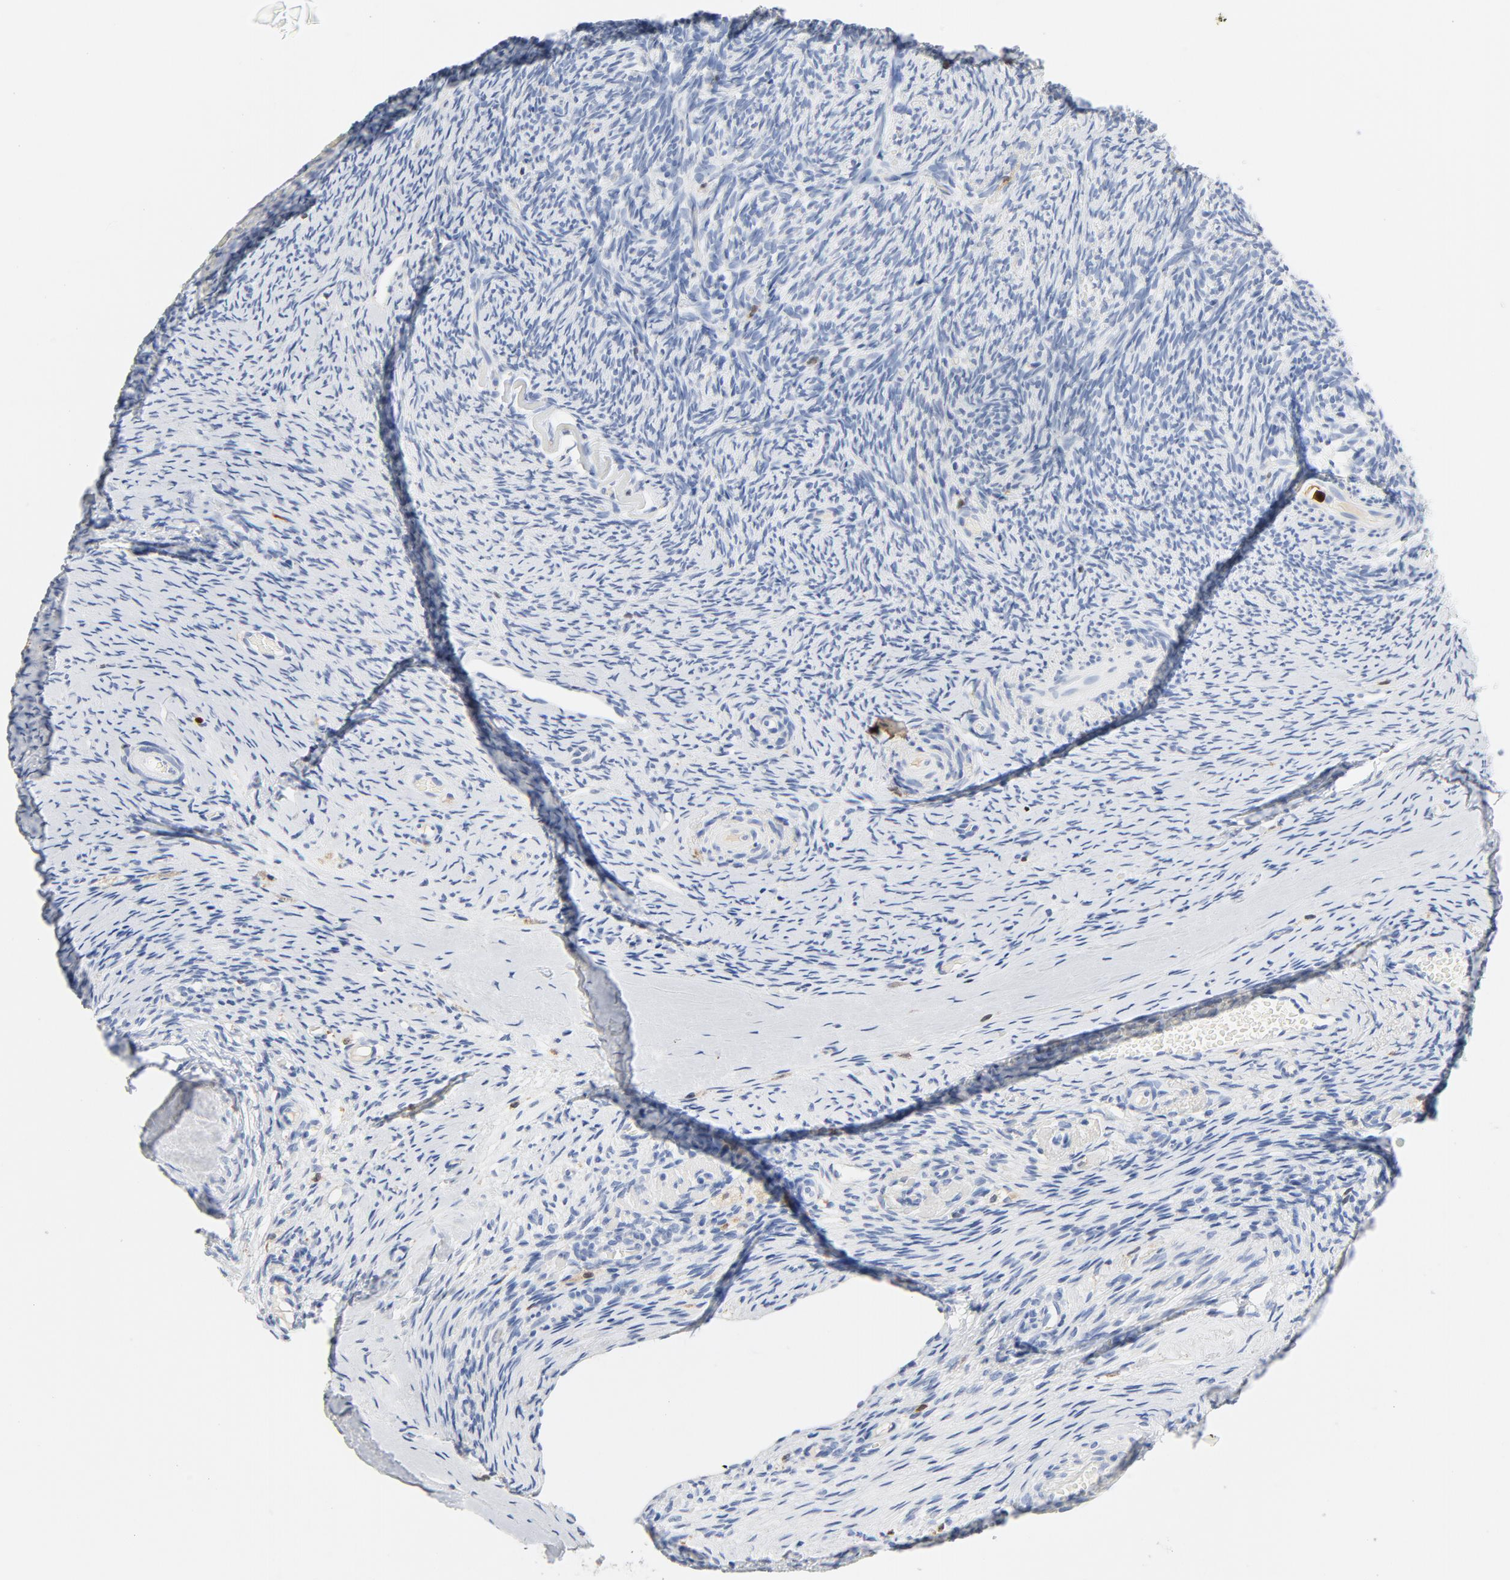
{"staining": {"intensity": "negative", "quantity": "none", "location": "none"}, "tissue": "ovary", "cell_type": "Follicle cells", "image_type": "normal", "snomed": [{"axis": "morphology", "description": "Normal tissue, NOS"}, {"axis": "topography", "description": "Ovary"}], "caption": "The image reveals no staining of follicle cells in normal ovary.", "gene": "NCF1", "patient": {"sex": "female", "age": 60}}